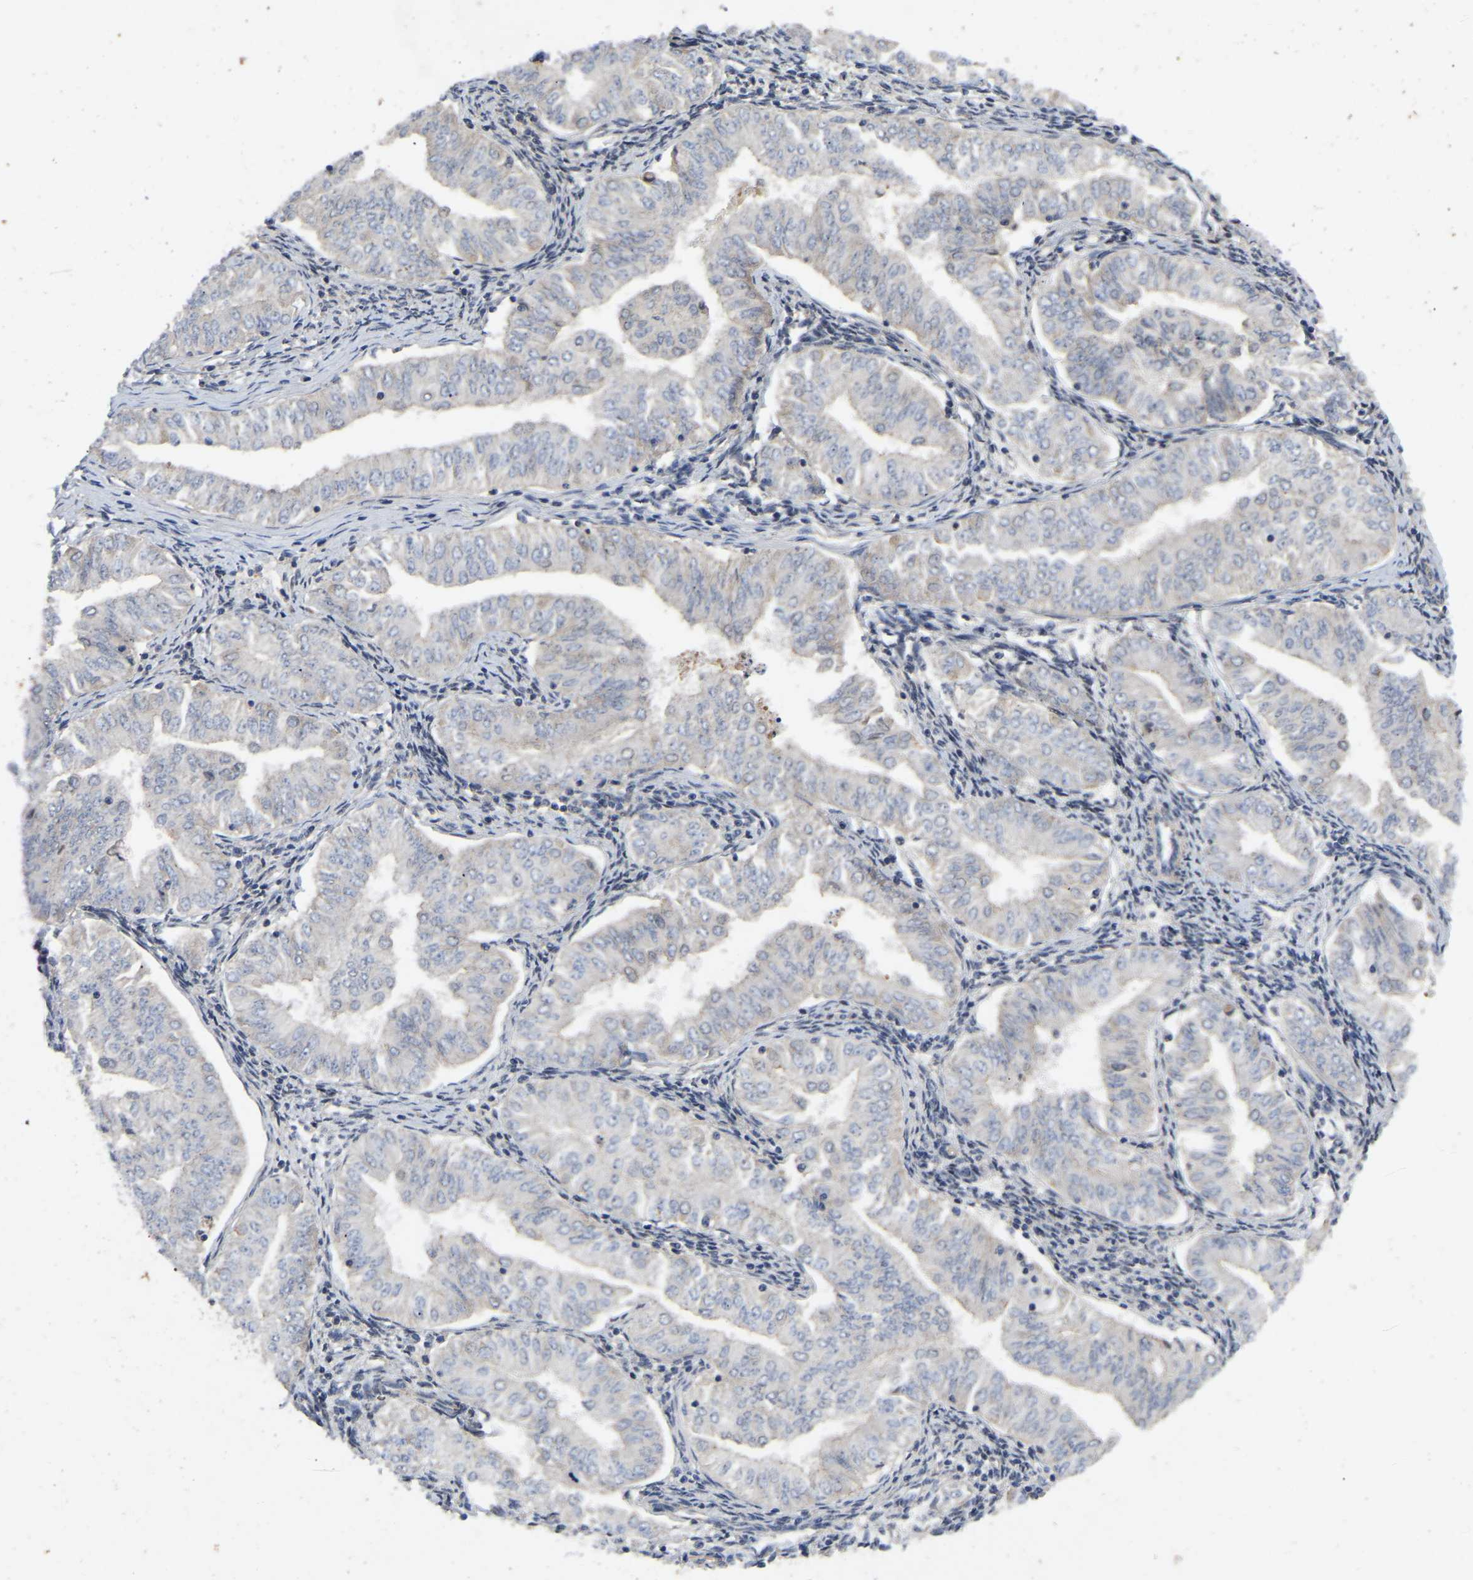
{"staining": {"intensity": "negative", "quantity": "none", "location": "none"}, "tissue": "endometrial cancer", "cell_type": "Tumor cells", "image_type": "cancer", "snomed": [{"axis": "morphology", "description": "Normal tissue, NOS"}, {"axis": "morphology", "description": "Adenocarcinoma, NOS"}, {"axis": "topography", "description": "Endometrium"}], "caption": "Tumor cells are negative for protein expression in human endometrial cancer (adenocarcinoma). (Brightfield microscopy of DAB (3,3'-diaminobenzidine) IHC at high magnification).", "gene": "PRDM14", "patient": {"sex": "female", "age": 53}}